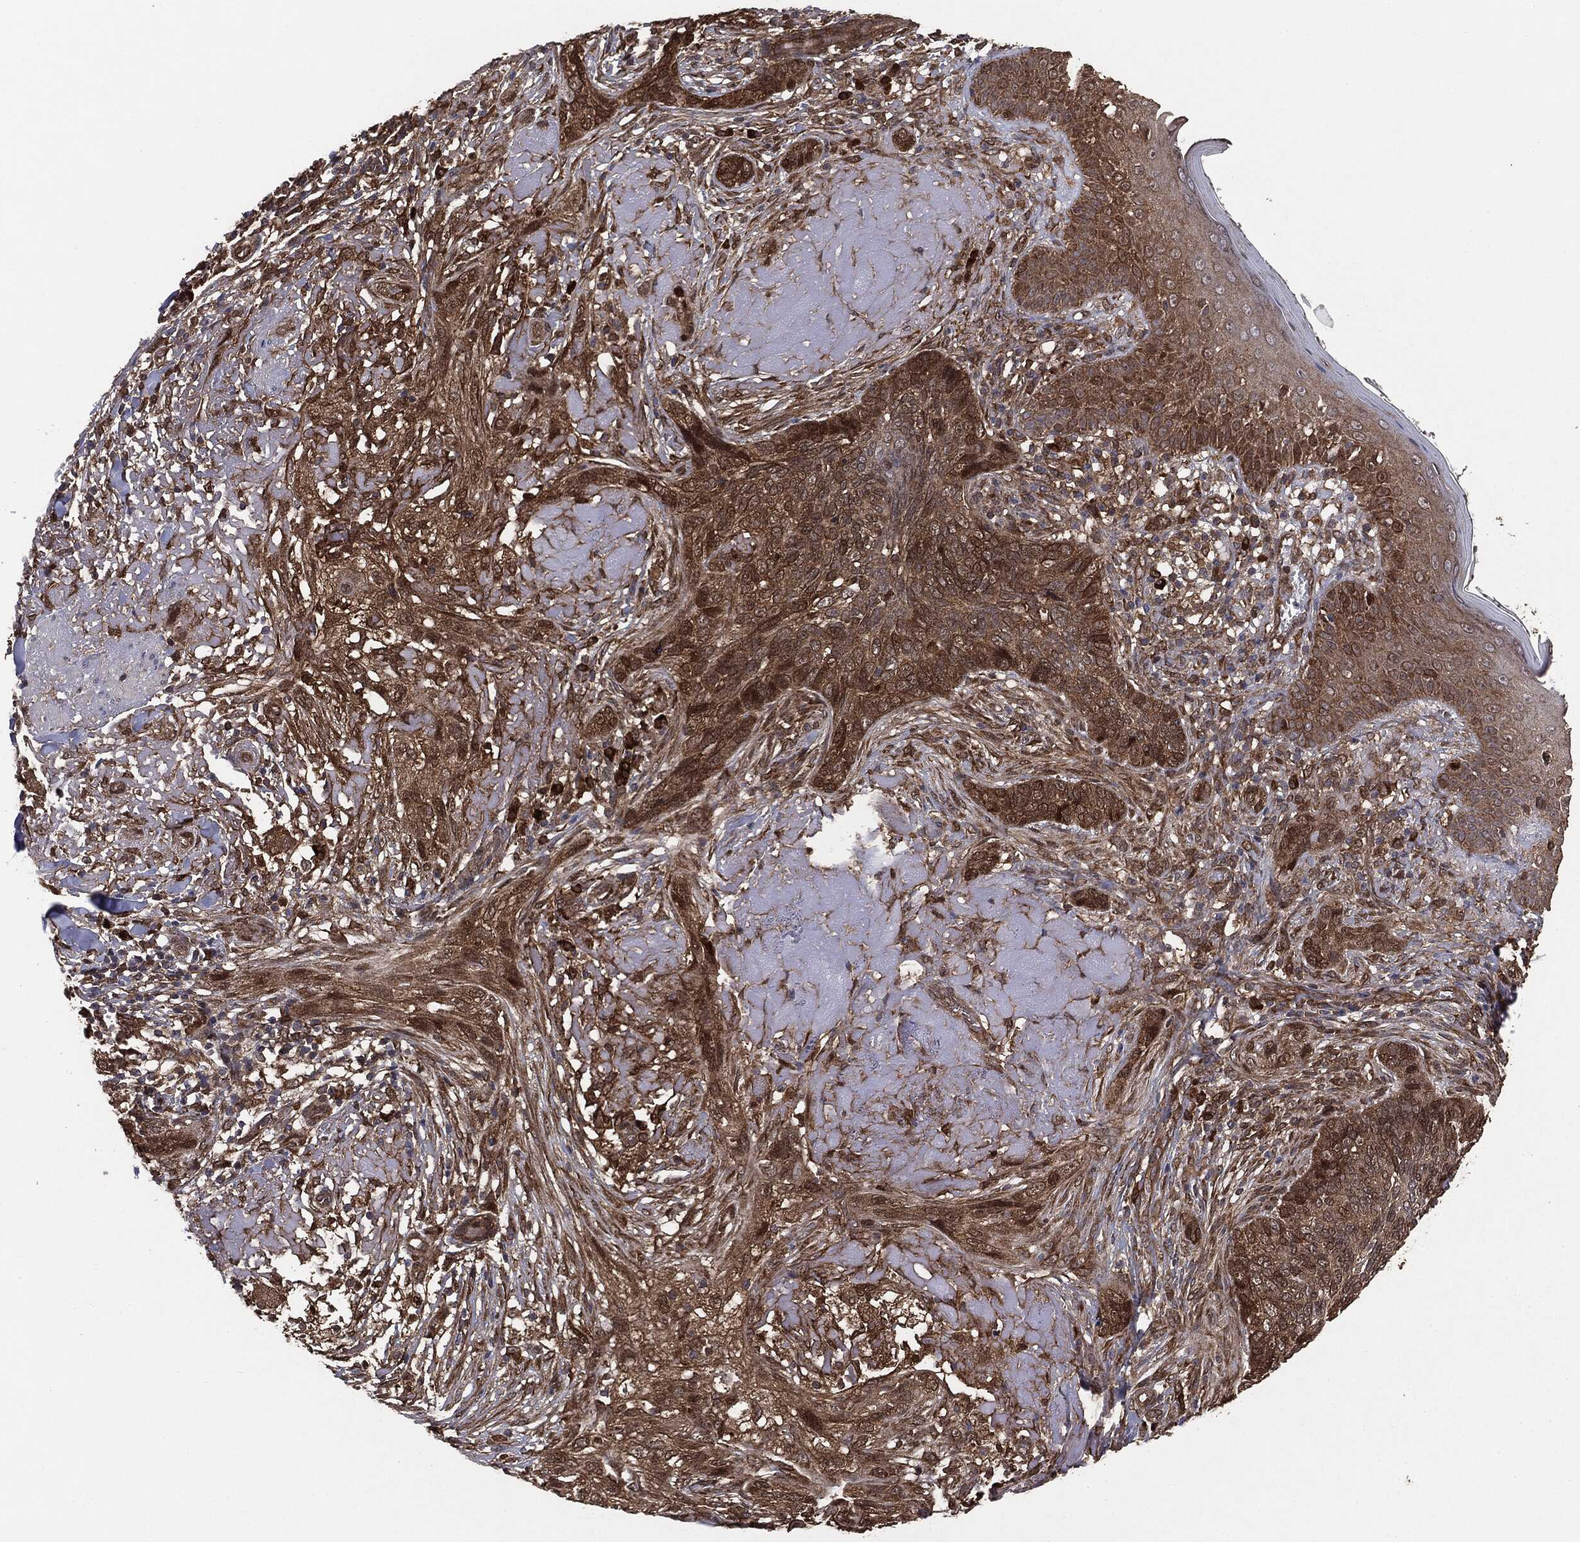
{"staining": {"intensity": "moderate", "quantity": ">75%", "location": "cytoplasmic/membranous"}, "tissue": "skin cancer", "cell_type": "Tumor cells", "image_type": "cancer", "snomed": [{"axis": "morphology", "description": "Basal cell carcinoma"}, {"axis": "topography", "description": "Skin"}], "caption": "Skin cancer (basal cell carcinoma) stained with DAB IHC shows medium levels of moderate cytoplasmic/membranous staining in about >75% of tumor cells.", "gene": "NME1", "patient": {"sex": "male", "age": 91}}